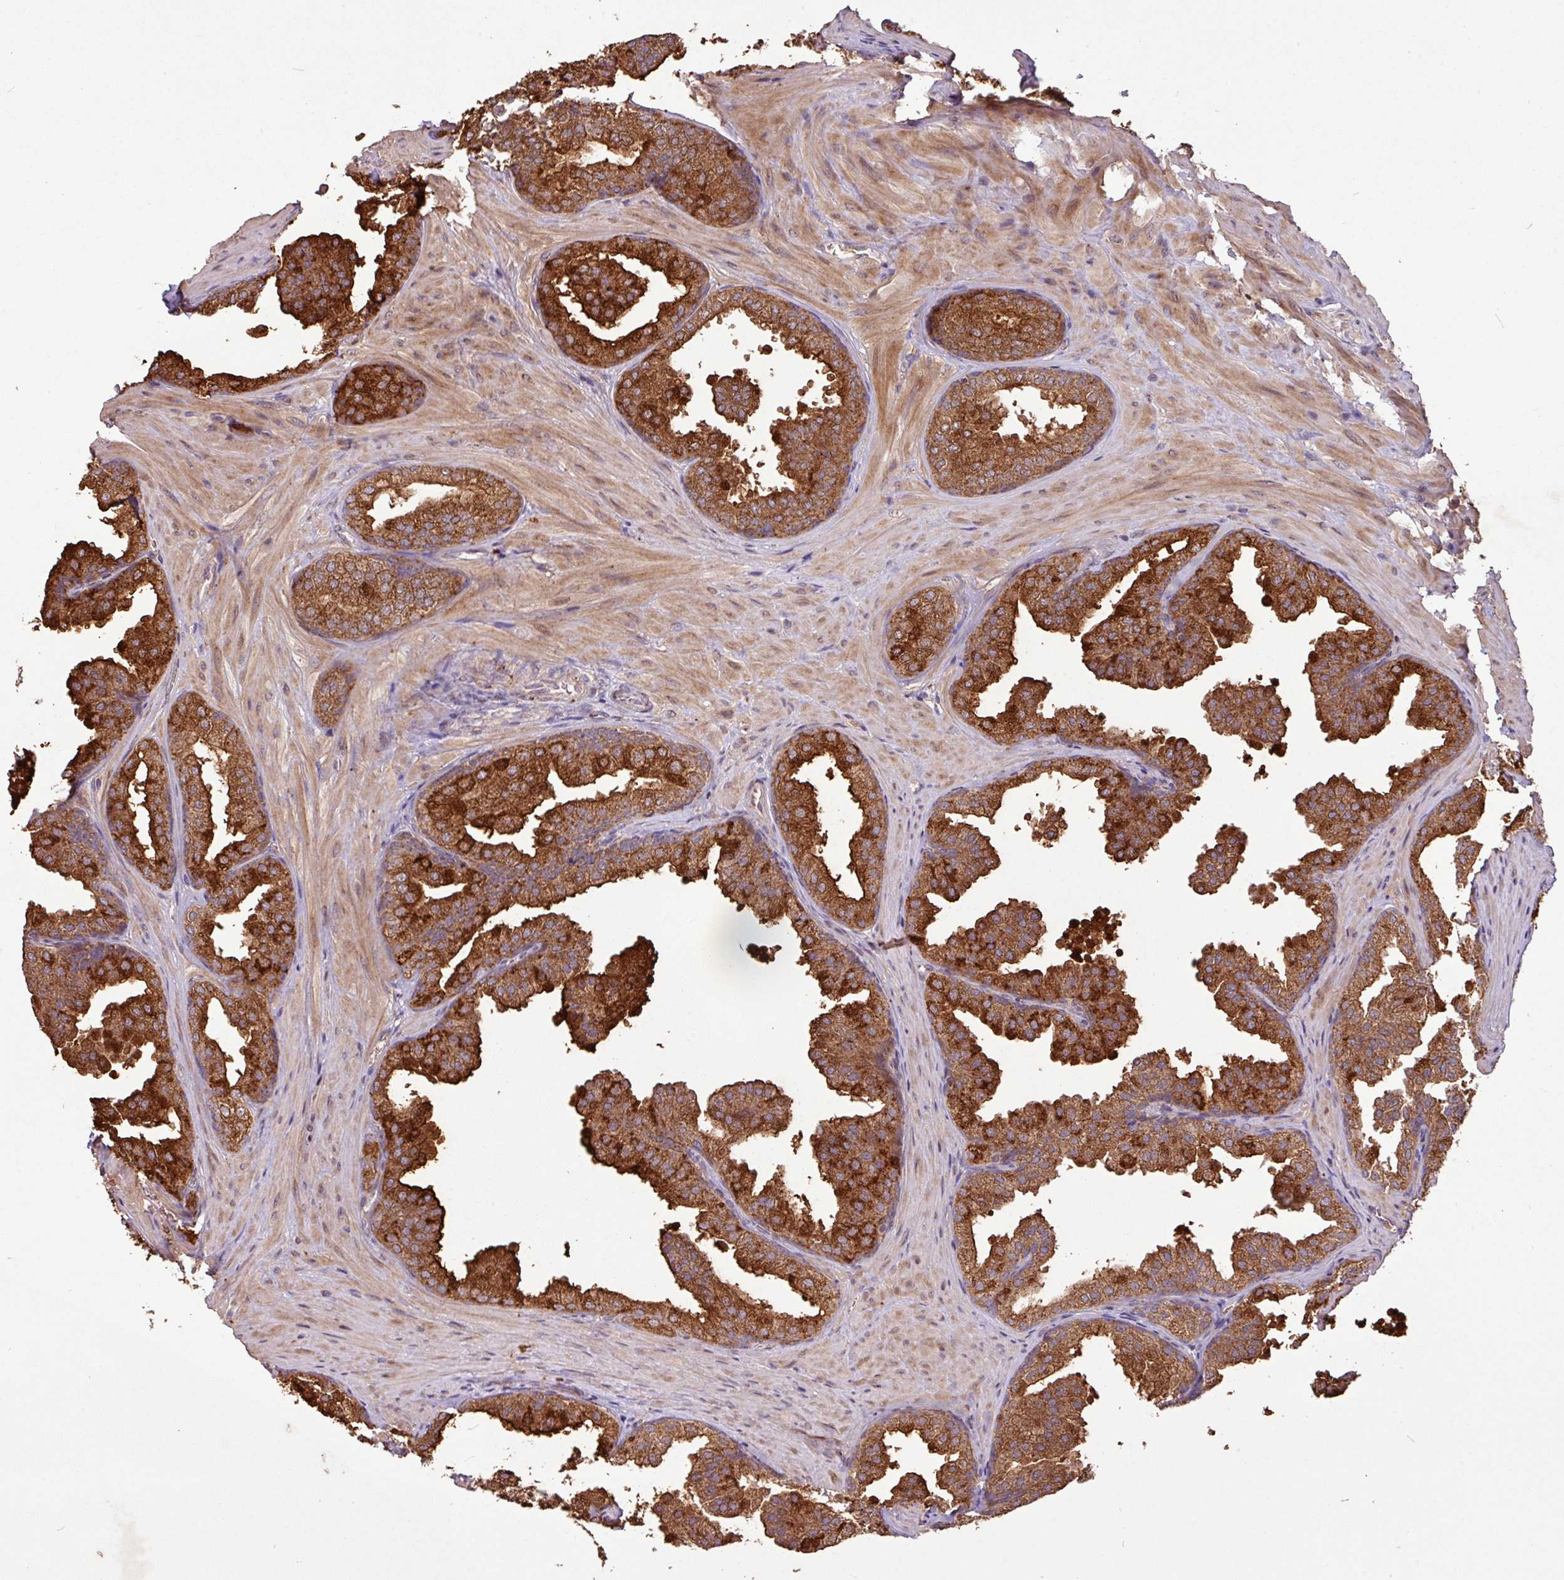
{"staining": {"intensity": "strong", "quantity": ">75%", "location": "cytoplasmic/membranous"}, "tissue": "prostate", "cell_type": "Glandular cells", "image_type": "normal", "snomed": [{"axis": "morphology", "description": "Normal tissue, NOS"}, {"axis": "topography", "description": "Prostate"}], "caption": "Glandular cells reveal high levels of strong cytoplasmic/membranous expression in approximately >75% of cells in normal prostate. Immunohistochemistry stains the protein in brown and the nuclei are stained blue.", "gene": "YPEL1", "patient": {"sex": "male", "age": 37}}